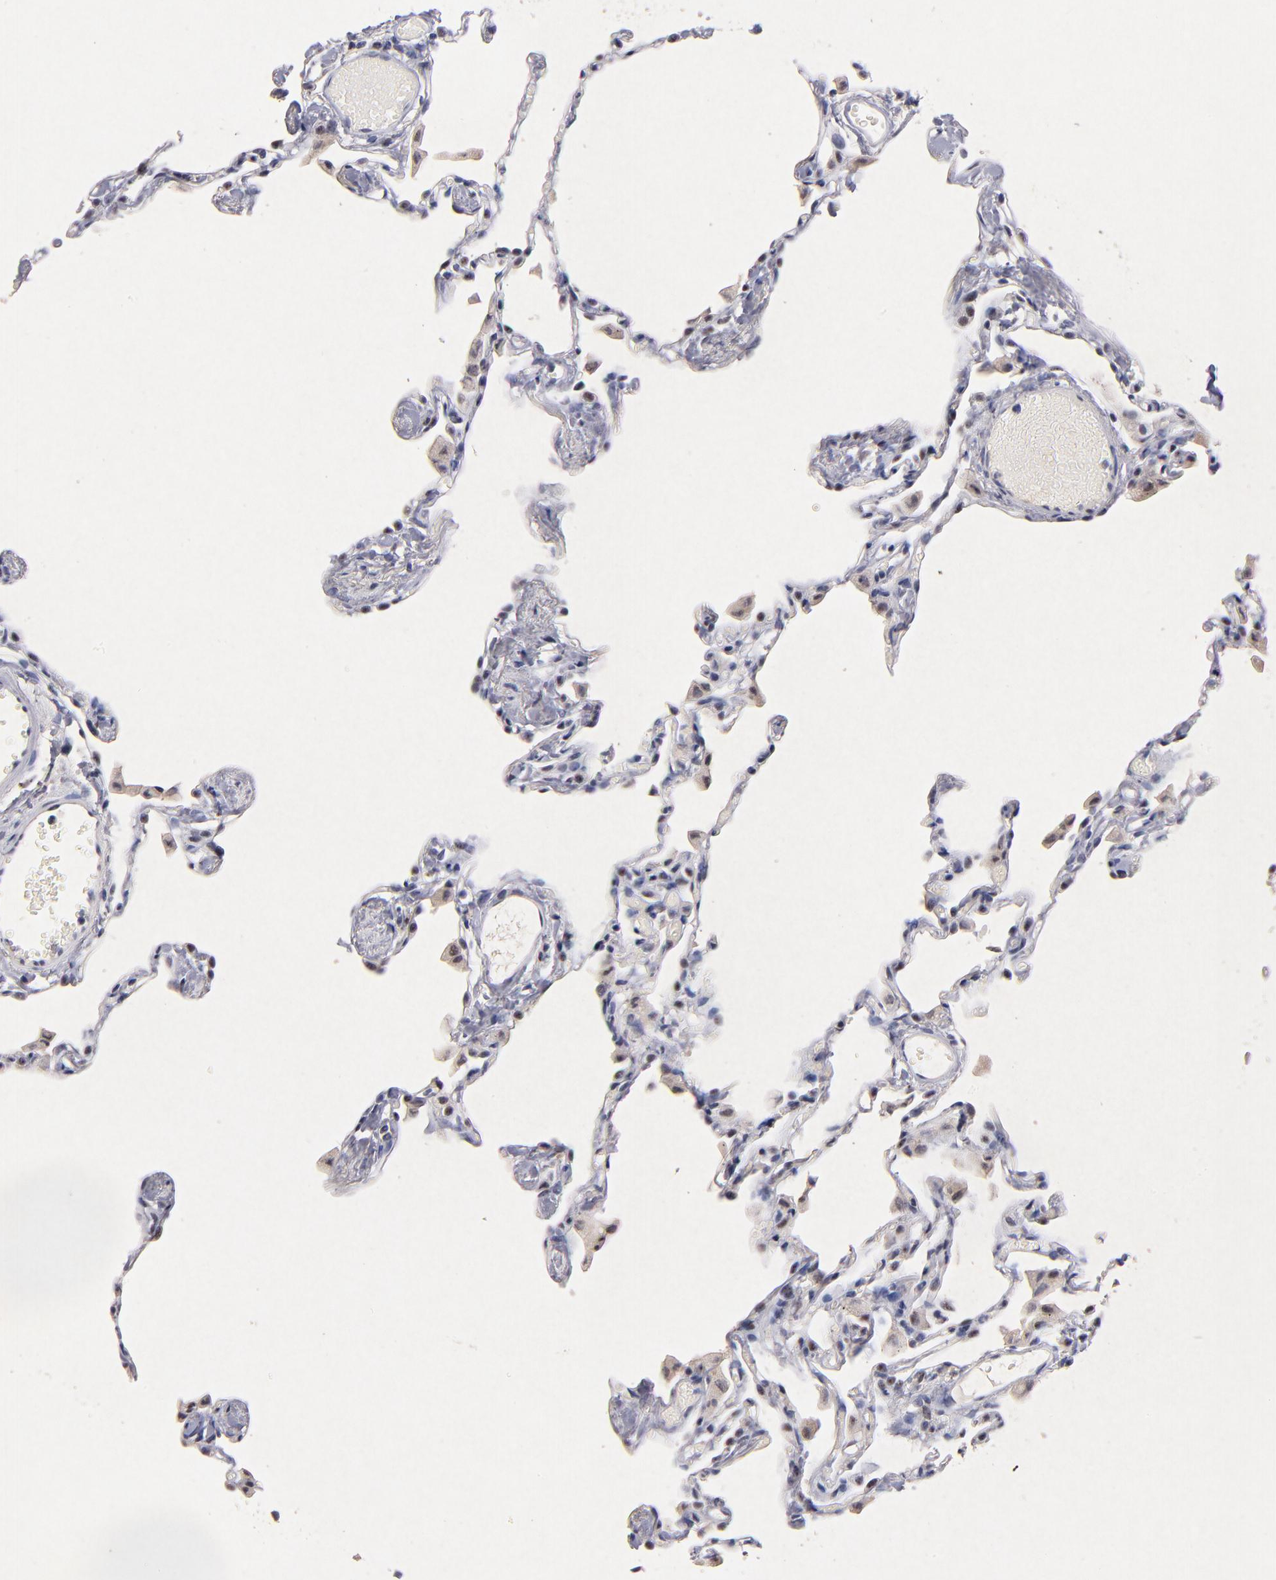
{"staining": {"intensity": "moderate", "quantity": "<25%", "location": "nuclear"}, "tissue": "lung", "cell_type": "Alveolar cells", "image_type": "normal", "snomed": [{"axis": "morphology", "description": "Normal tissue, NOS"}, {"axis": "topography", "description": "Lung"}], "caption": "Immunohistochemical staining of normal lung reveals low levels of moderate nuclear expression in approximately <25% of alveolar cells.", "gene": "RAF1", "patient": {"sex": "female", "age": 49}}